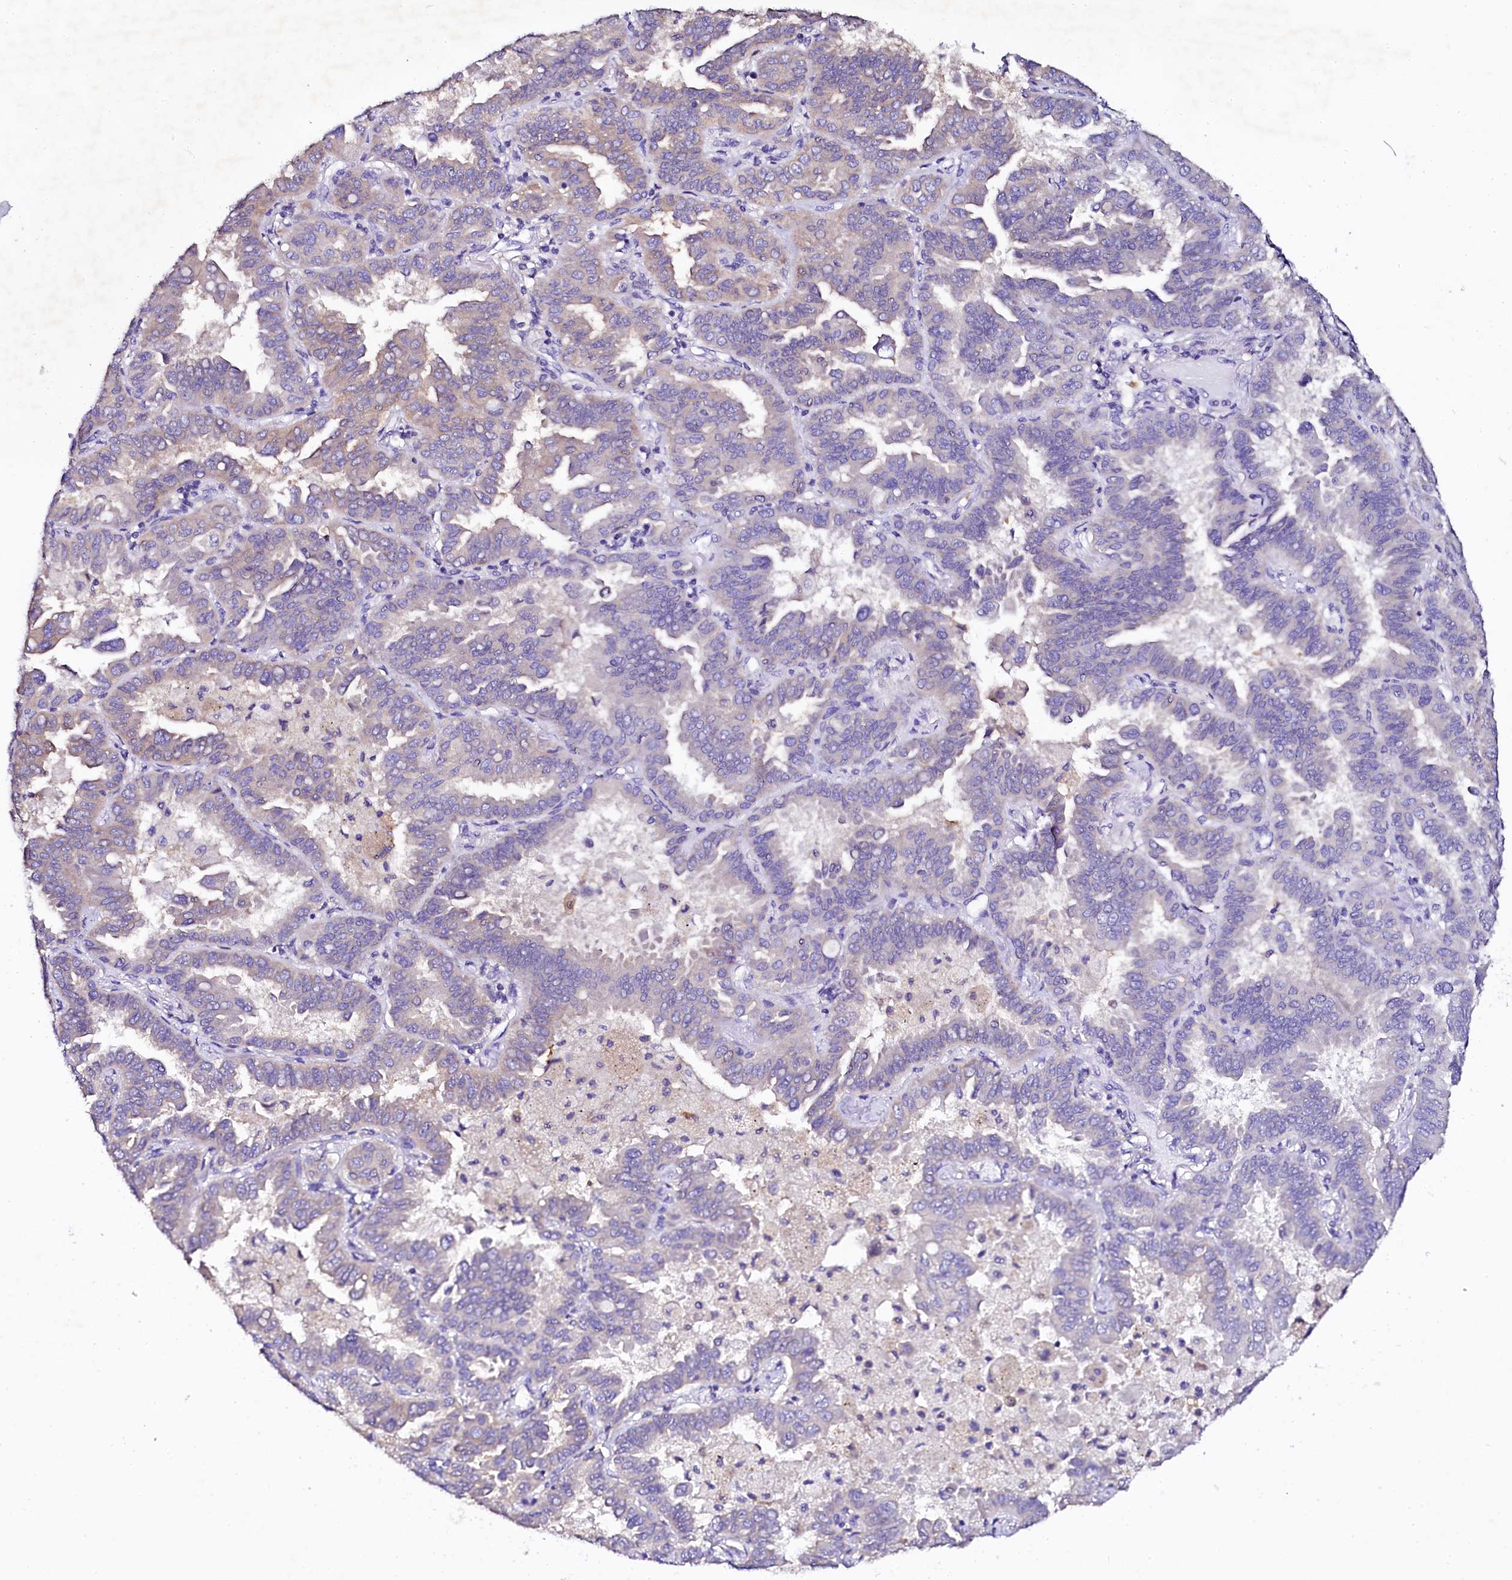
{"staining": {"intensity": "negative", "quantity": "none", "location": "none"}, "tissue": "lung cancer", "cell_type": "Tumor cells", "image_type": "cancer", "snomed": [{"axis": "morphology", "description": "Adenocarcinoma, NOS"}, {"axis": "topography", "description": "Lung"}], "caption": "DAB immunohistochemical staining of human lung adenocarcinoma demonstrates no significant staining in tumor cells. (DAB immunohistochemistry (IHC), high magnification).", "gene": "NAA16", "patient": {"sex": "male", "age": 64}}